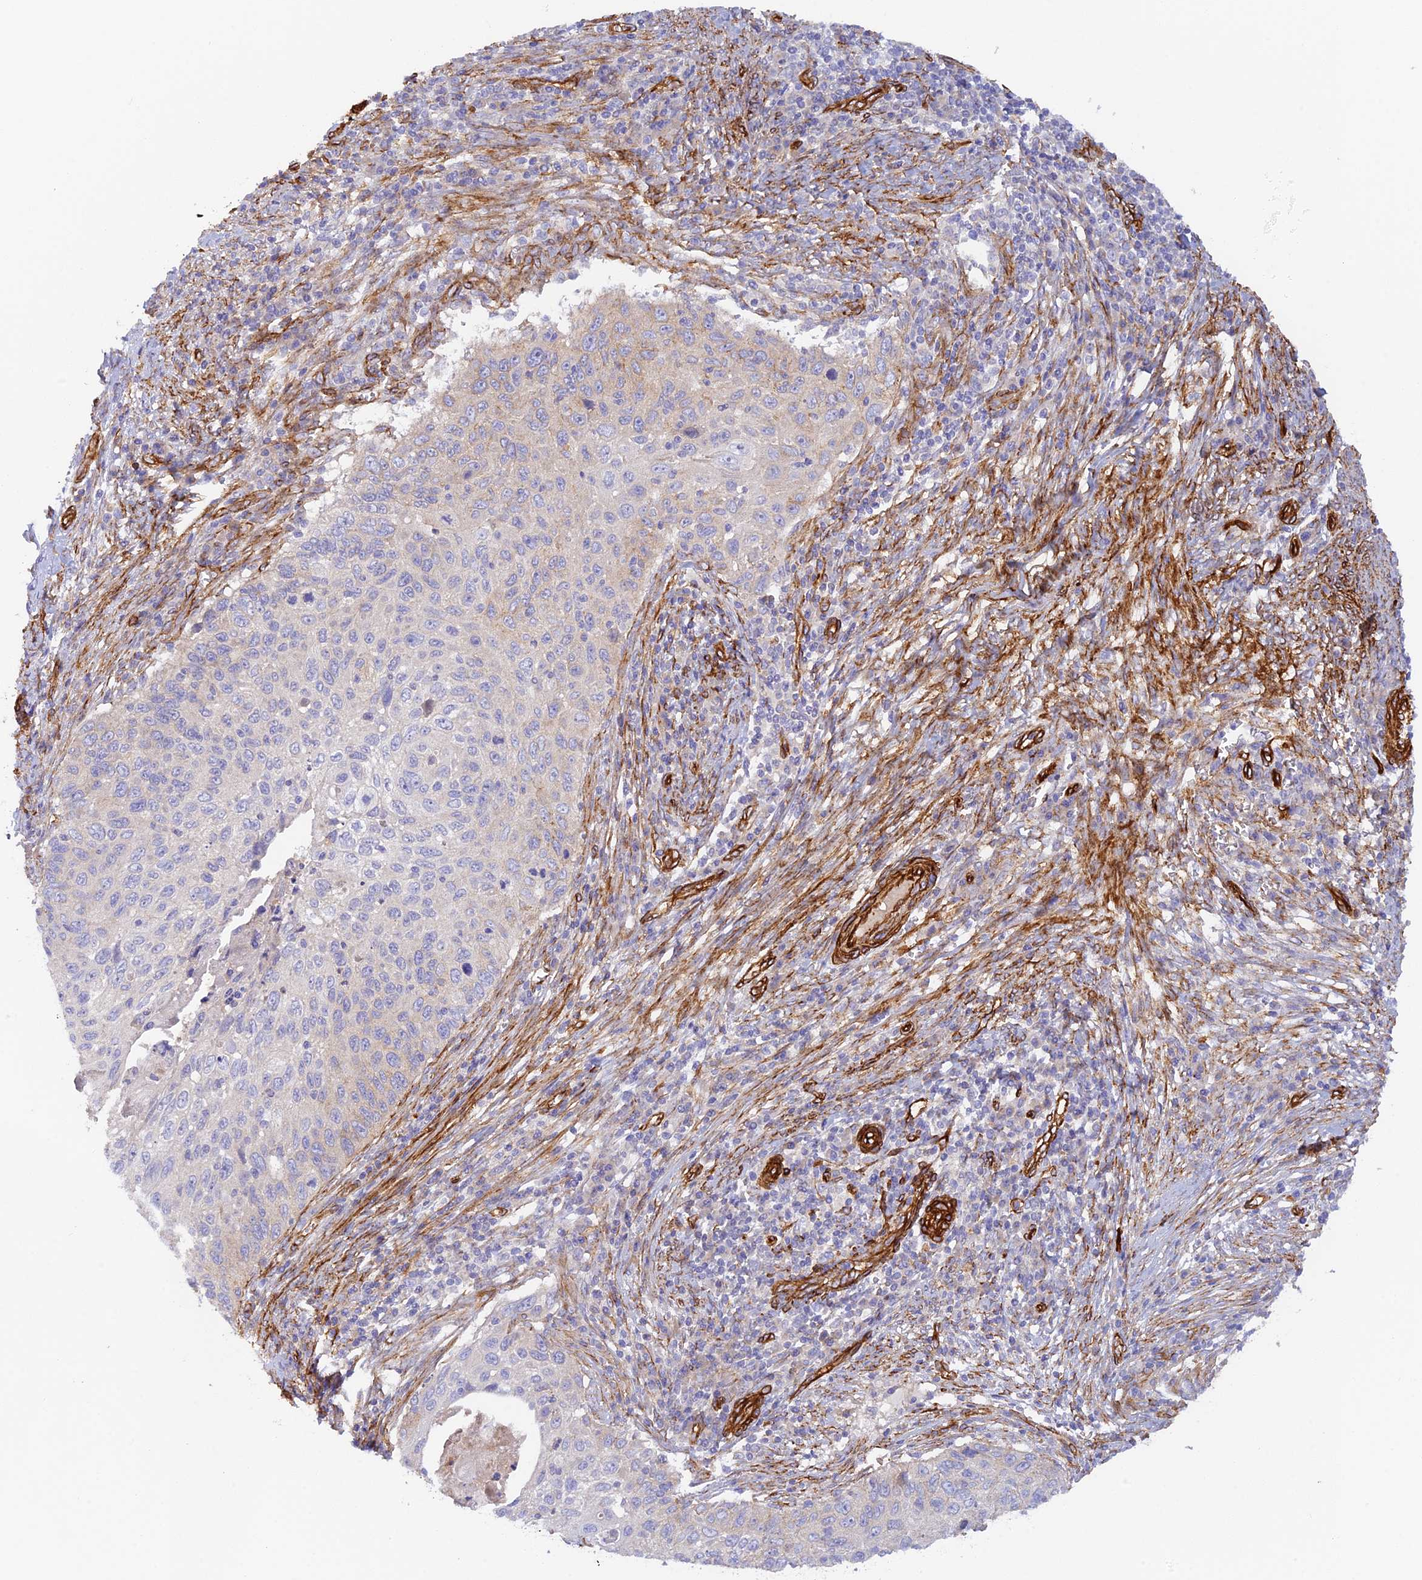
{"staining": {"intensity": "weak", "quantity": "<25%", "location": "cytoplasmic/membranous"}, "tissue": "cervical cancer", "cell_type": "Tumor cells", "image_type": "cancer", "snomed": [{"axis": "morphology", "description": "Squamous cell carcinoma, NOS"}, {"axis": "topography", "description": "Cervix"}], "caption": "Cervical cancer was stained to show a protein in brown. There is no significant positivity in tumor cells.", "gene": "MYO9A", "patient": {"sex": "female", "age": 70}}